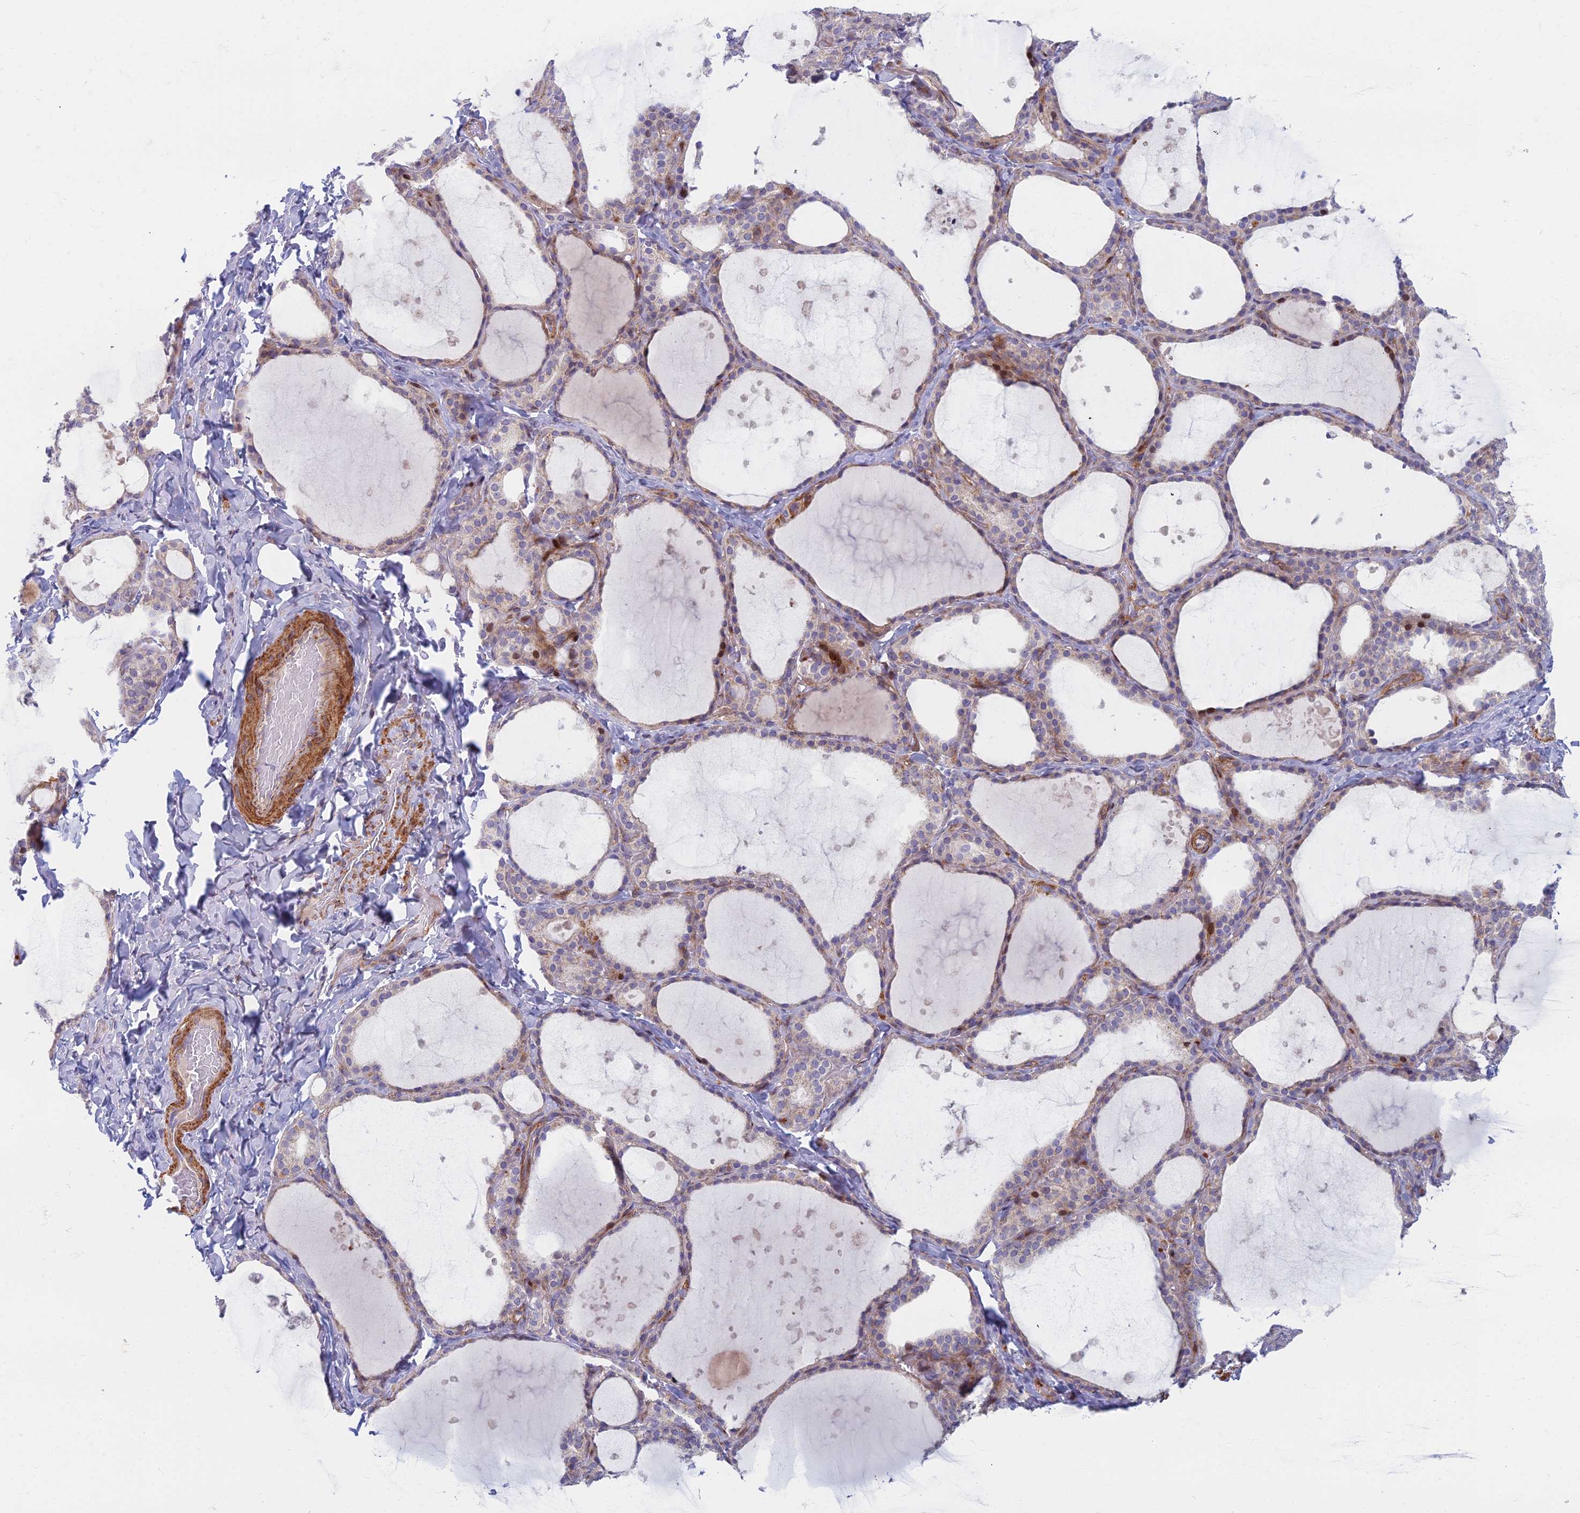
{"staining": {"intensity": "moderate", "quantity": "<25%", "location": "cytoplasmic/membranous,nuclear"}, "tissue": "thyroid gland", "cell_type": "Glandular cells", "image_type": "normal", "snomed": [{"axis": "morphology", "description": "Normal tissue, NOS"}, {"axis": "topography", "description": "Thyroid gland"}], "caption": "Protein analysis of benign thyroid gland exhibits moderate cytoplasmic/membranous,nuclear staining in approximately <25% of glandular cells.", "gene": "C15orf40", "patient": {"sex": "female", "age": 44}}